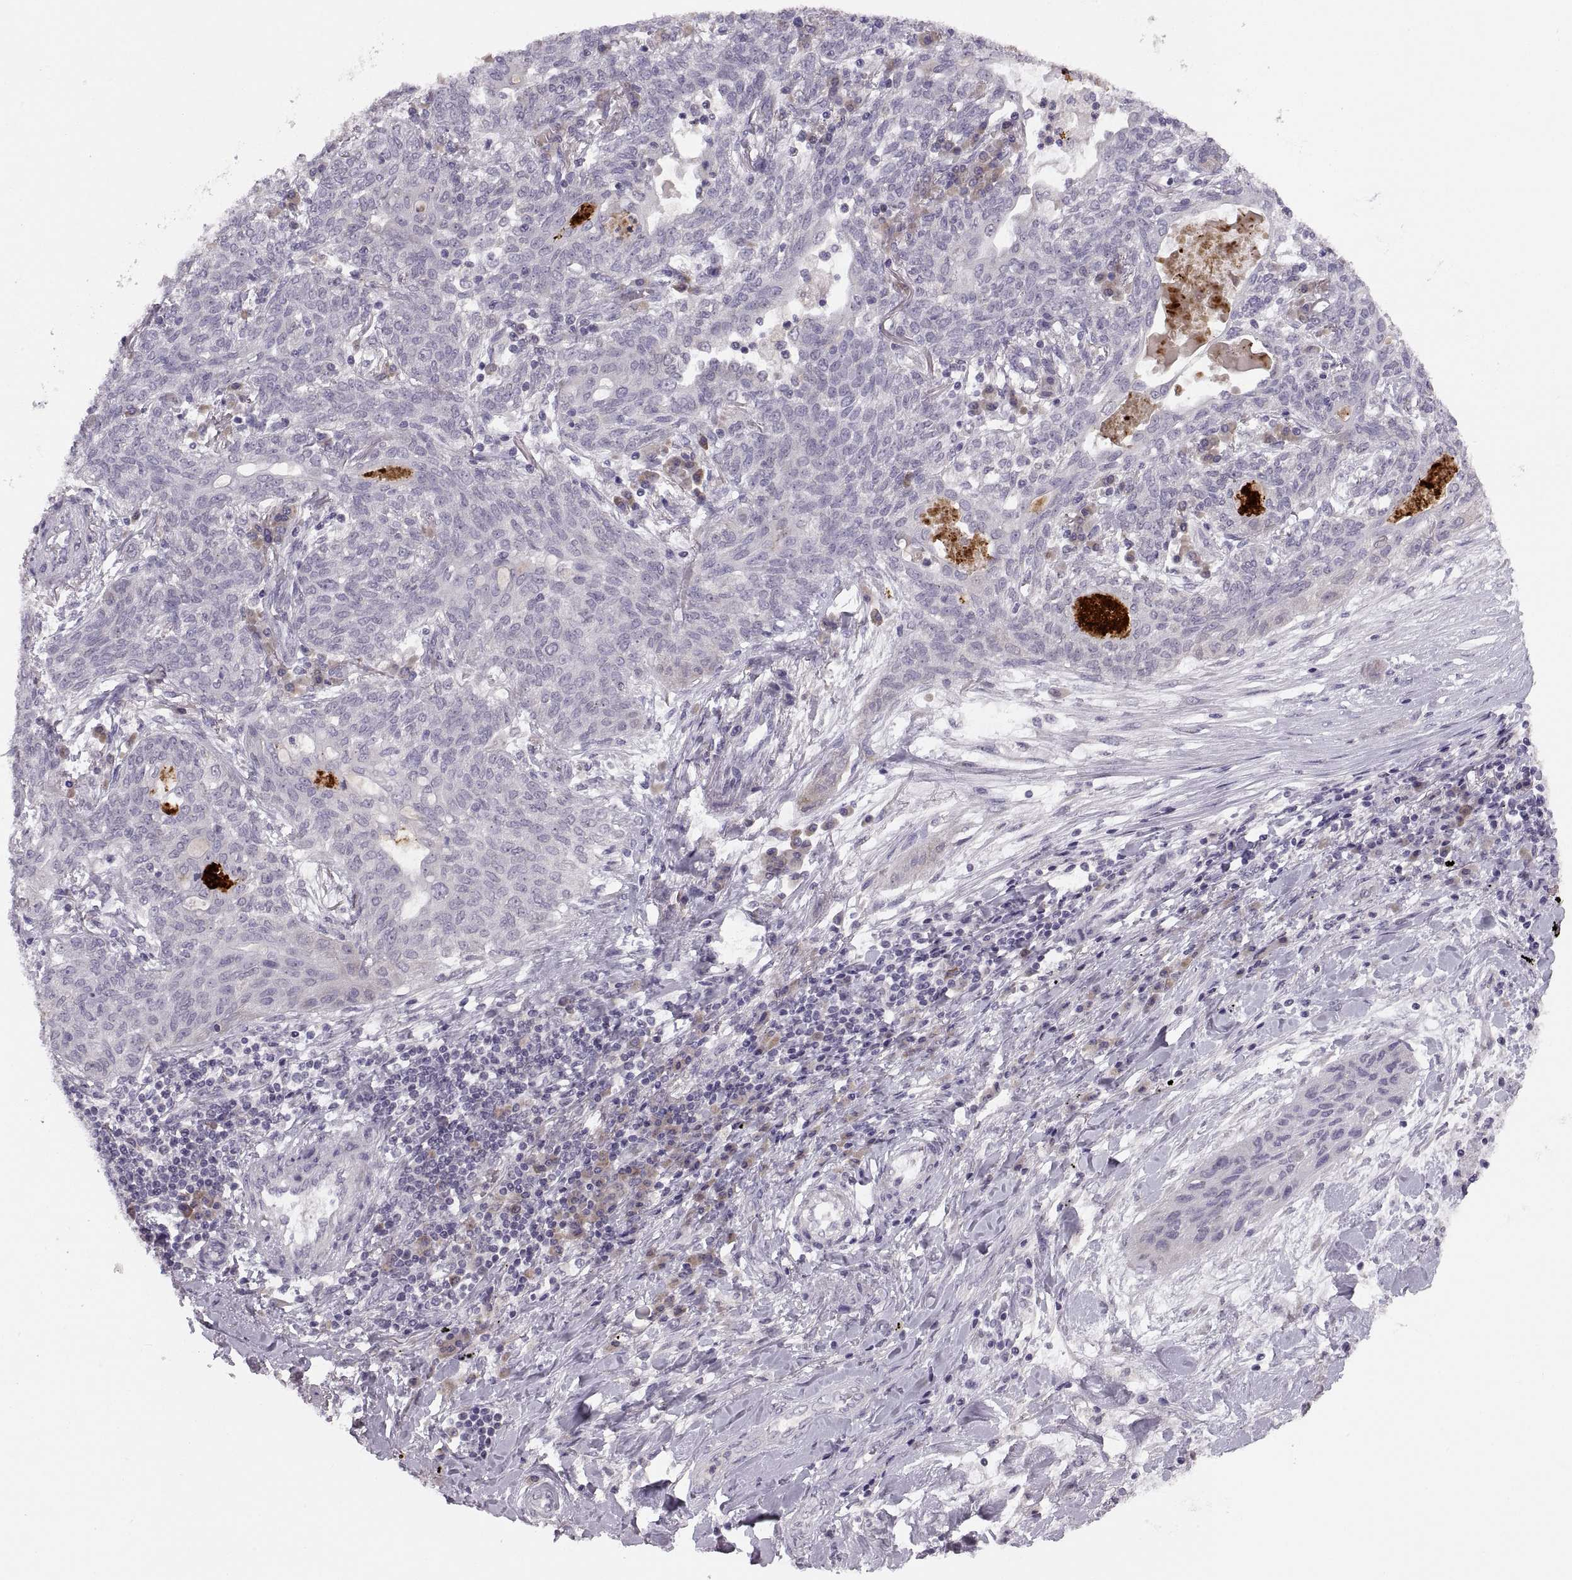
{"staining": {"intensity": "negative", "quantity": "none", "location": "none"}, "tissue": "lung cancer", "cell_type": "Tumor cells", "image_type": "cancer", "snomed": [{"axis": "morphology", "description": "Squamous cell carcinoma, NOS"}, {"axis": "topography", "description": "Lung"}], "caption": "High power microscopy histopathology image of an immunohistochemistry (IHC) micrograph of lung squamous cell carcinoma, revealing no significant positivity in tumor cells. Brightfield microscopy of IHC stained with DAB (3,3'-diaminobenzidine) (brown) and hematoxylin (blue), captured at high magnification.", "gene": "ADH6", "patient": {"sex": "female", "age": 70}}